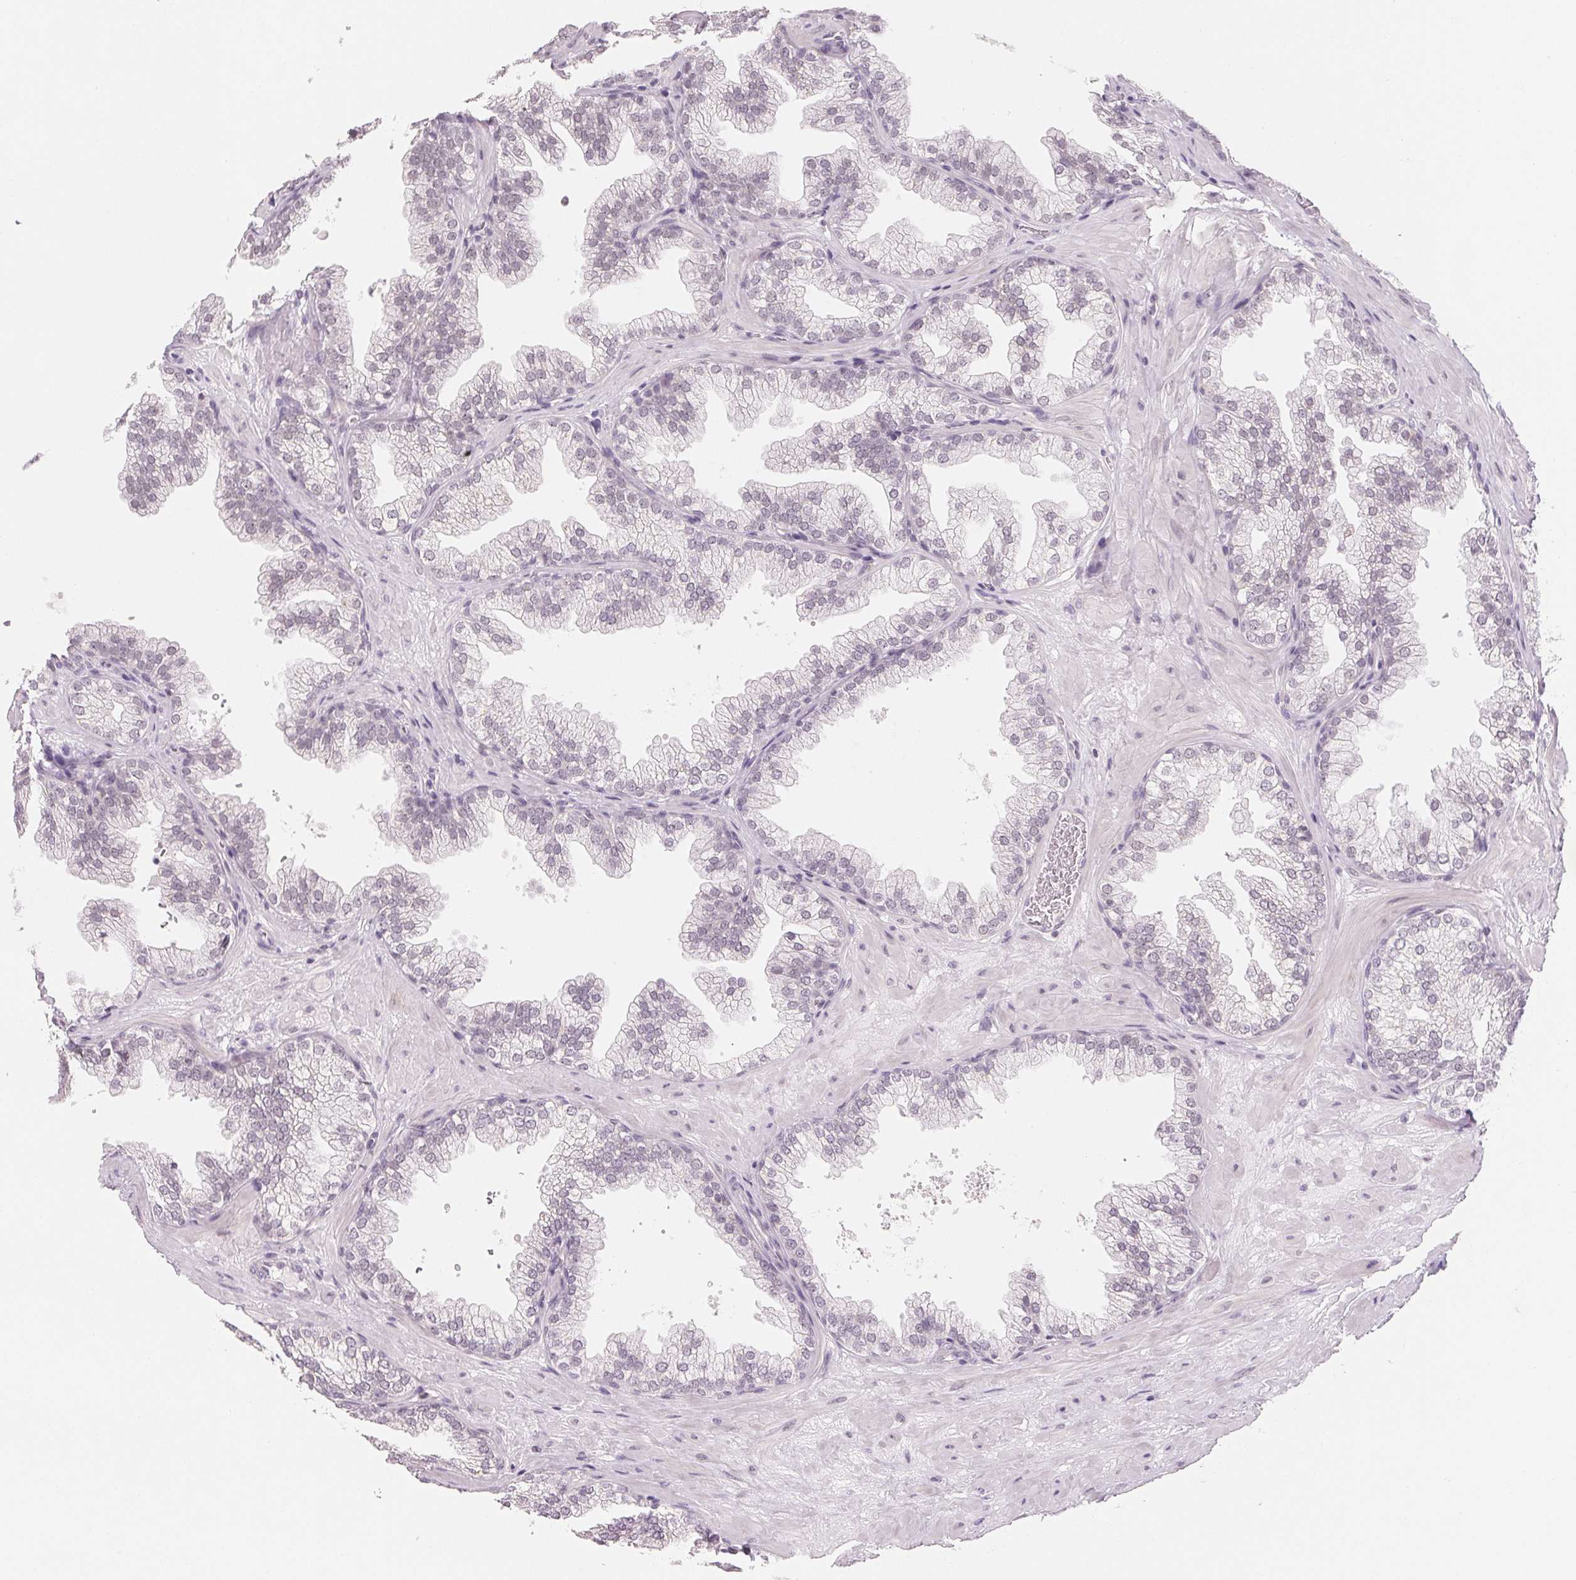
{"staining": {"intensity": "weak", "quantity": "<25%", "location": "cytoplasmic/membranous,nuclear"}, "tissue": "prostate", "cell_type": "Glandular cells", "image_type": "normal", "snomed": [{"axis": "morphology", "description": "Normal tissue, NOS"}, {"axis": "topography", "description": "Prostate"}], "caption": "Immunohistochemistry (IHC) photomicrograph of unremarkable prostate: prostate stained with DAB reveals no significant protein staining in glandular cells.", "gene": "NXF3", "patient": {"sex": "male", "age": 37}}